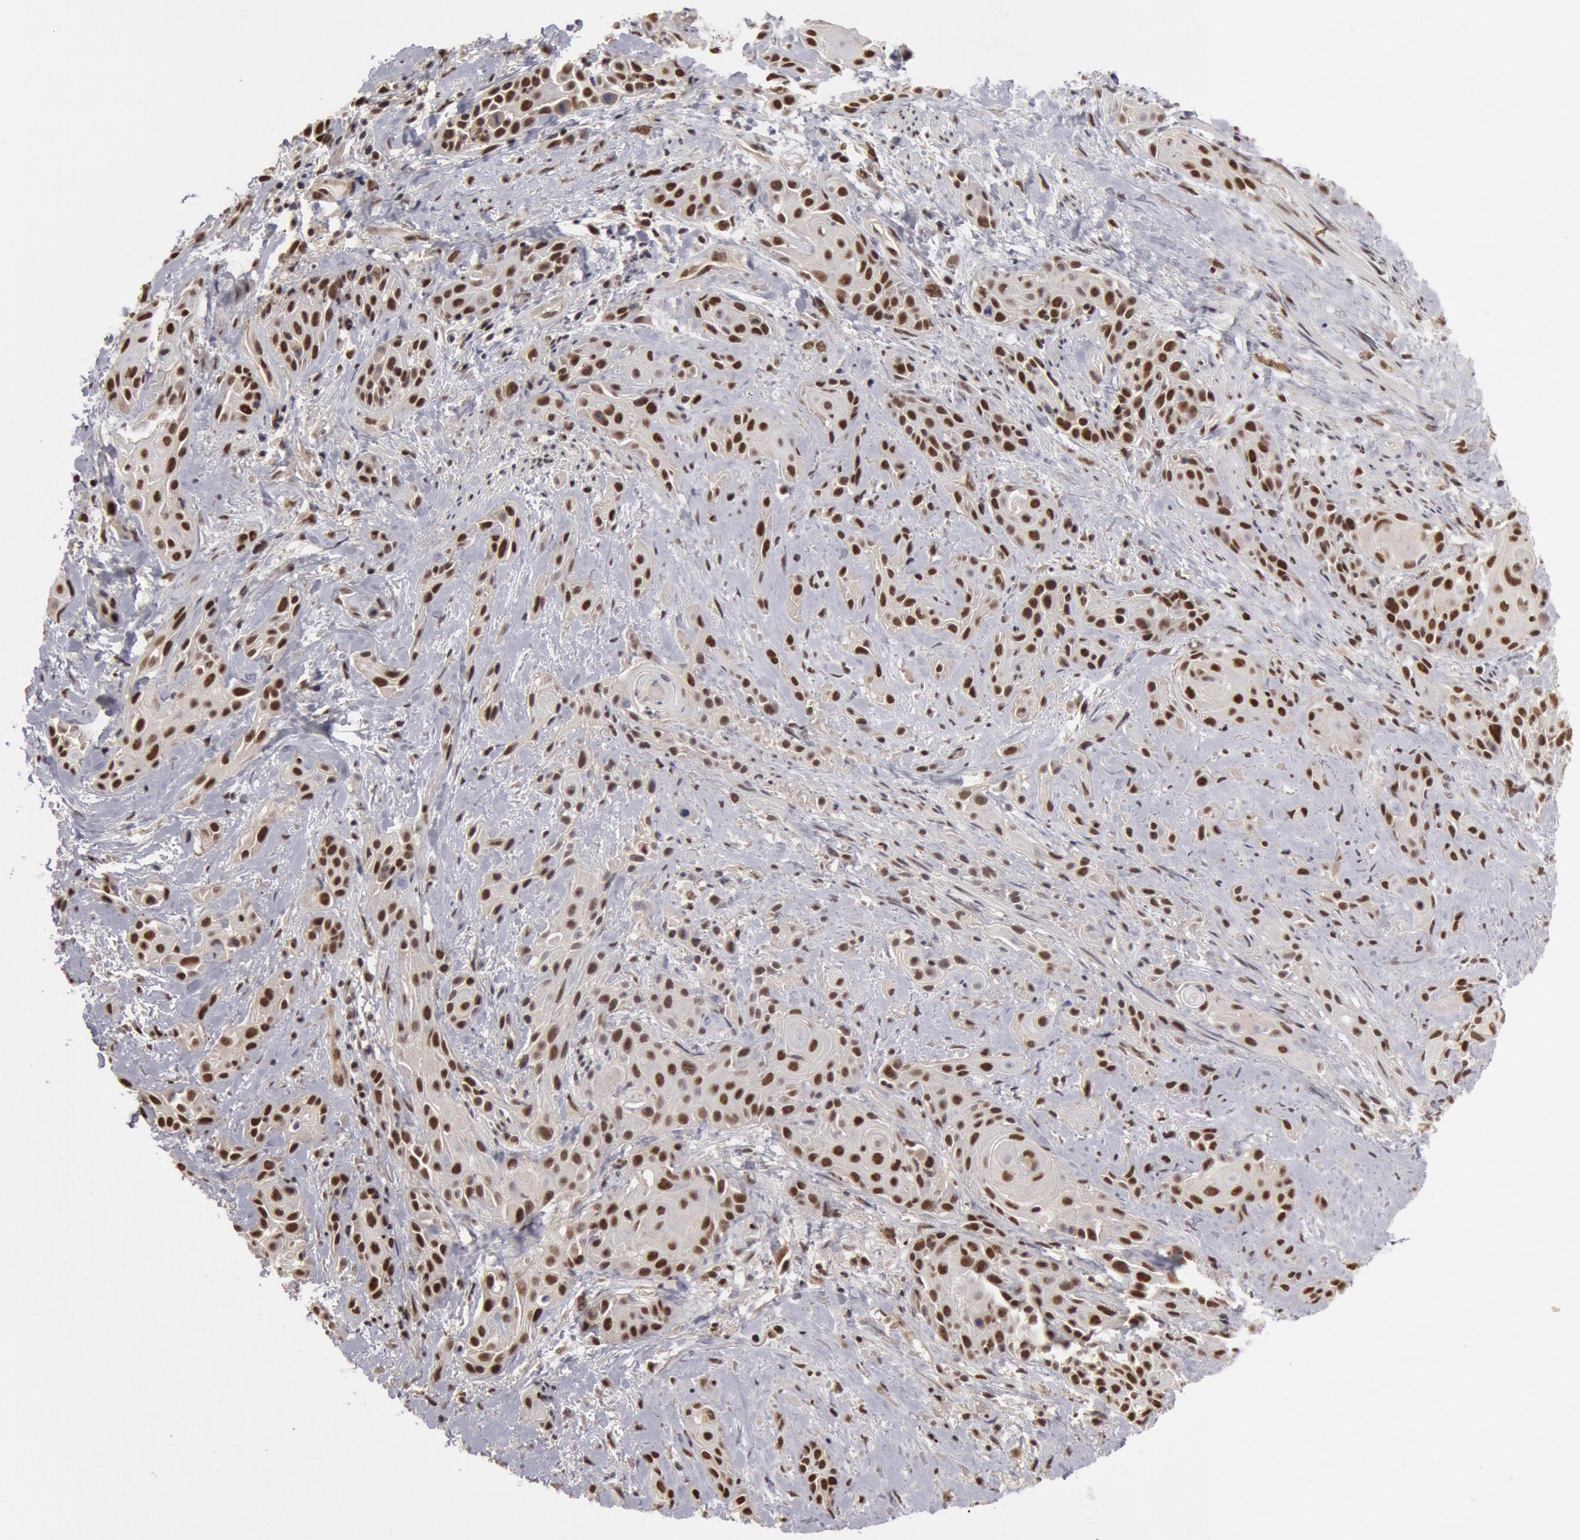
{"staining": {"intensity": "moderate", "quantity": "25%-75%", "location": "nuclear"}, "tissue": "skin cancer", "cell_type": "Tumor cells", "image_type": "cancer", "snomed": [{"axis": "morphology", "description": "Squamous cell carcinoma, NOS"}, {"axis": "topography", "description": "Skin"}, {"axis": "topography", "description": "Anal"}], "caption": "Immunohistochemistry of skin squamous cell carcinoma reveals medium levels of moderate nuclear staining in approximately 25%-75% of tumor cells. Immunohistochemistry (ihc) stains the protein of interest in brown and the nuclei are stained blue.", "gene": "PPP4R3B", "patient": {"sex": "male", "age": 64}}